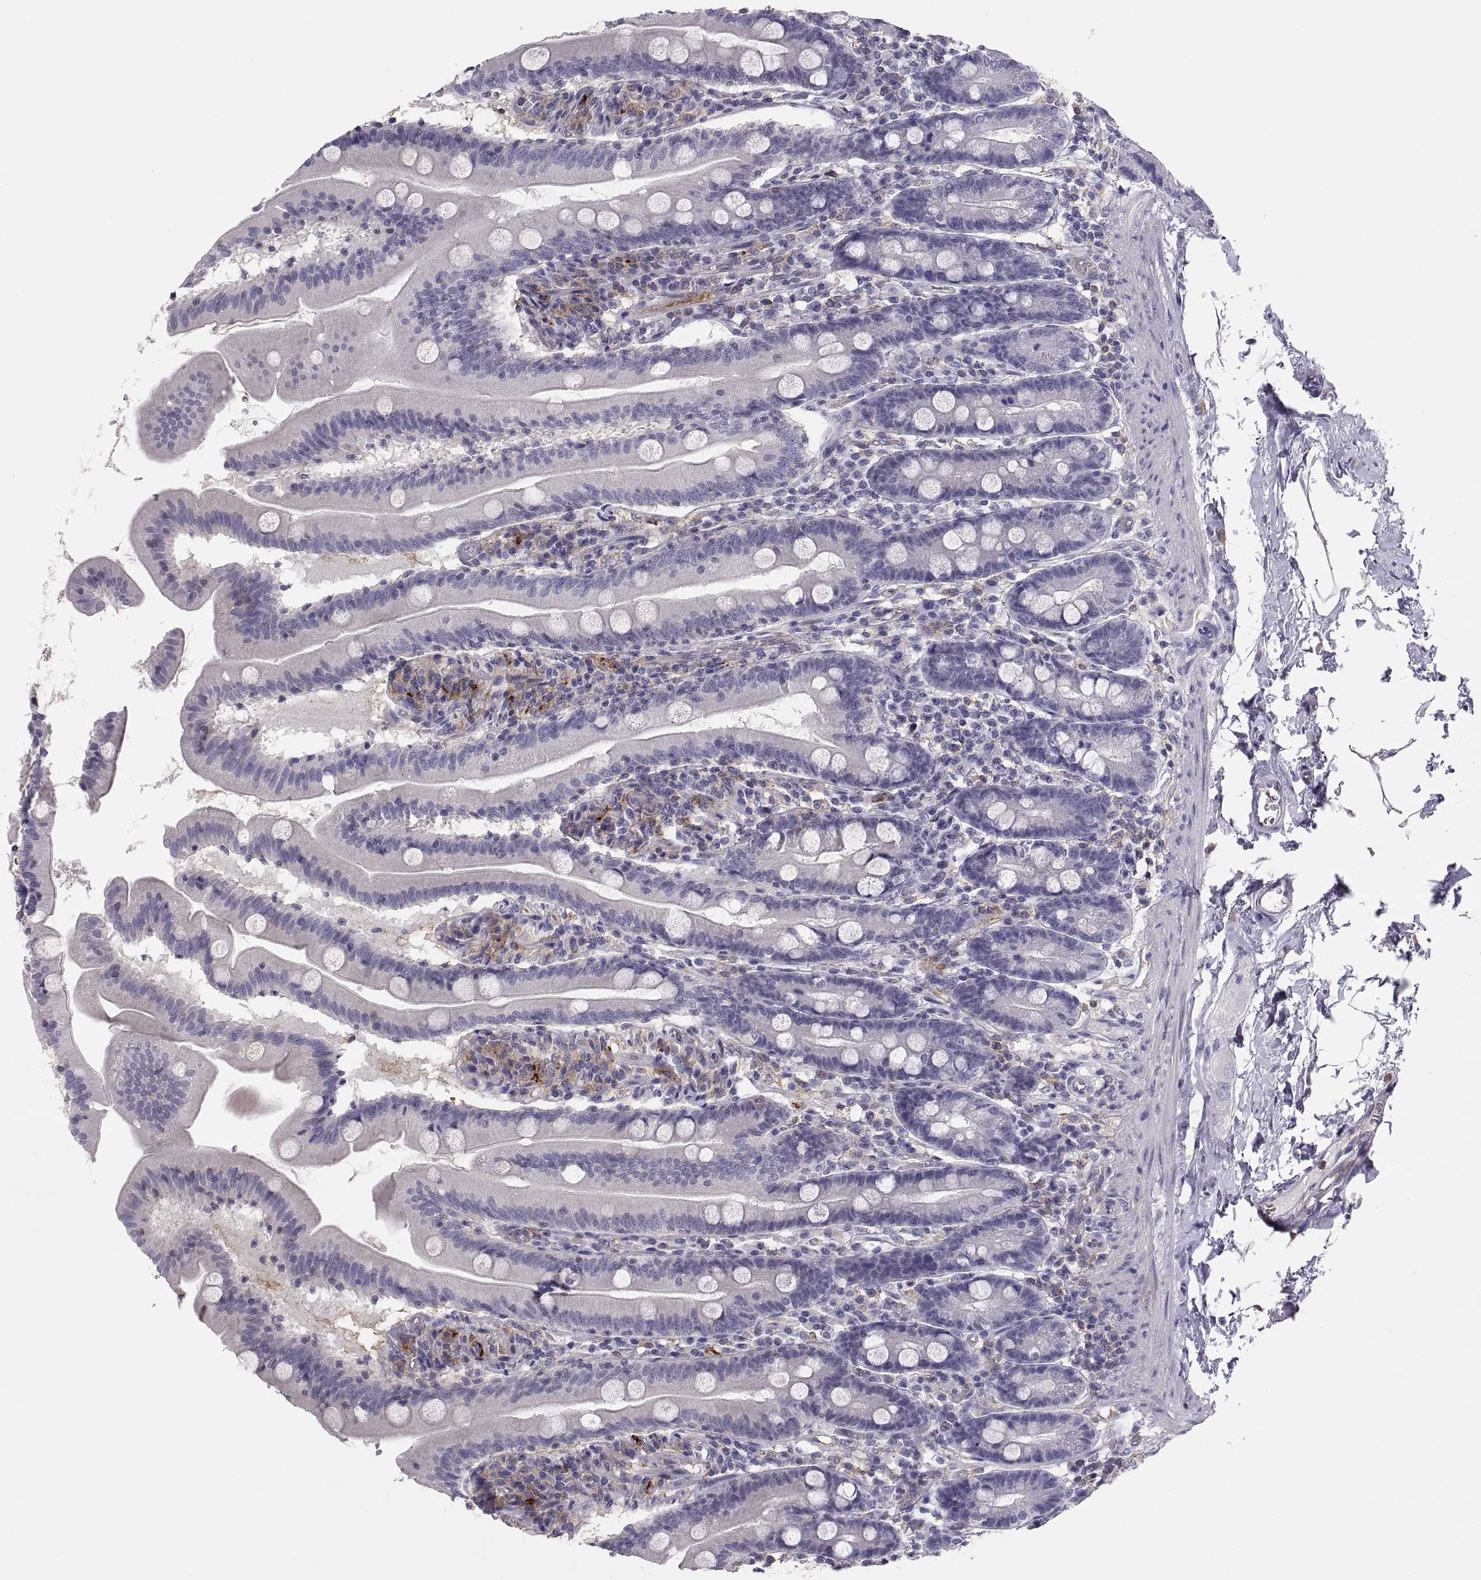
{"staining": {"intensity": "negative", "quantity": "none", "location": "none"}, "tissue": "small intestine", "cell_type": "Glandular cells", "image_type": "normal", "snomed": [{"axis": "morphology", "description": "Normal tissue, NOS"}, {"axis": "topography", "description": "Small intestine"}], "caption": "DAB (3,3'-diaminobenzidine) immunohistochemical staining of normal small intestine shows no significant positivity in glandular cells. Brightfield microscopy of immunohistochemistry (IHC) stained with DAB (3,3'-diaminobenzidine) (brown) and hematoxylin (blue), captured at high magnification.", "gene": "RALB", "patient": {"sex": "male", "age": 37}}